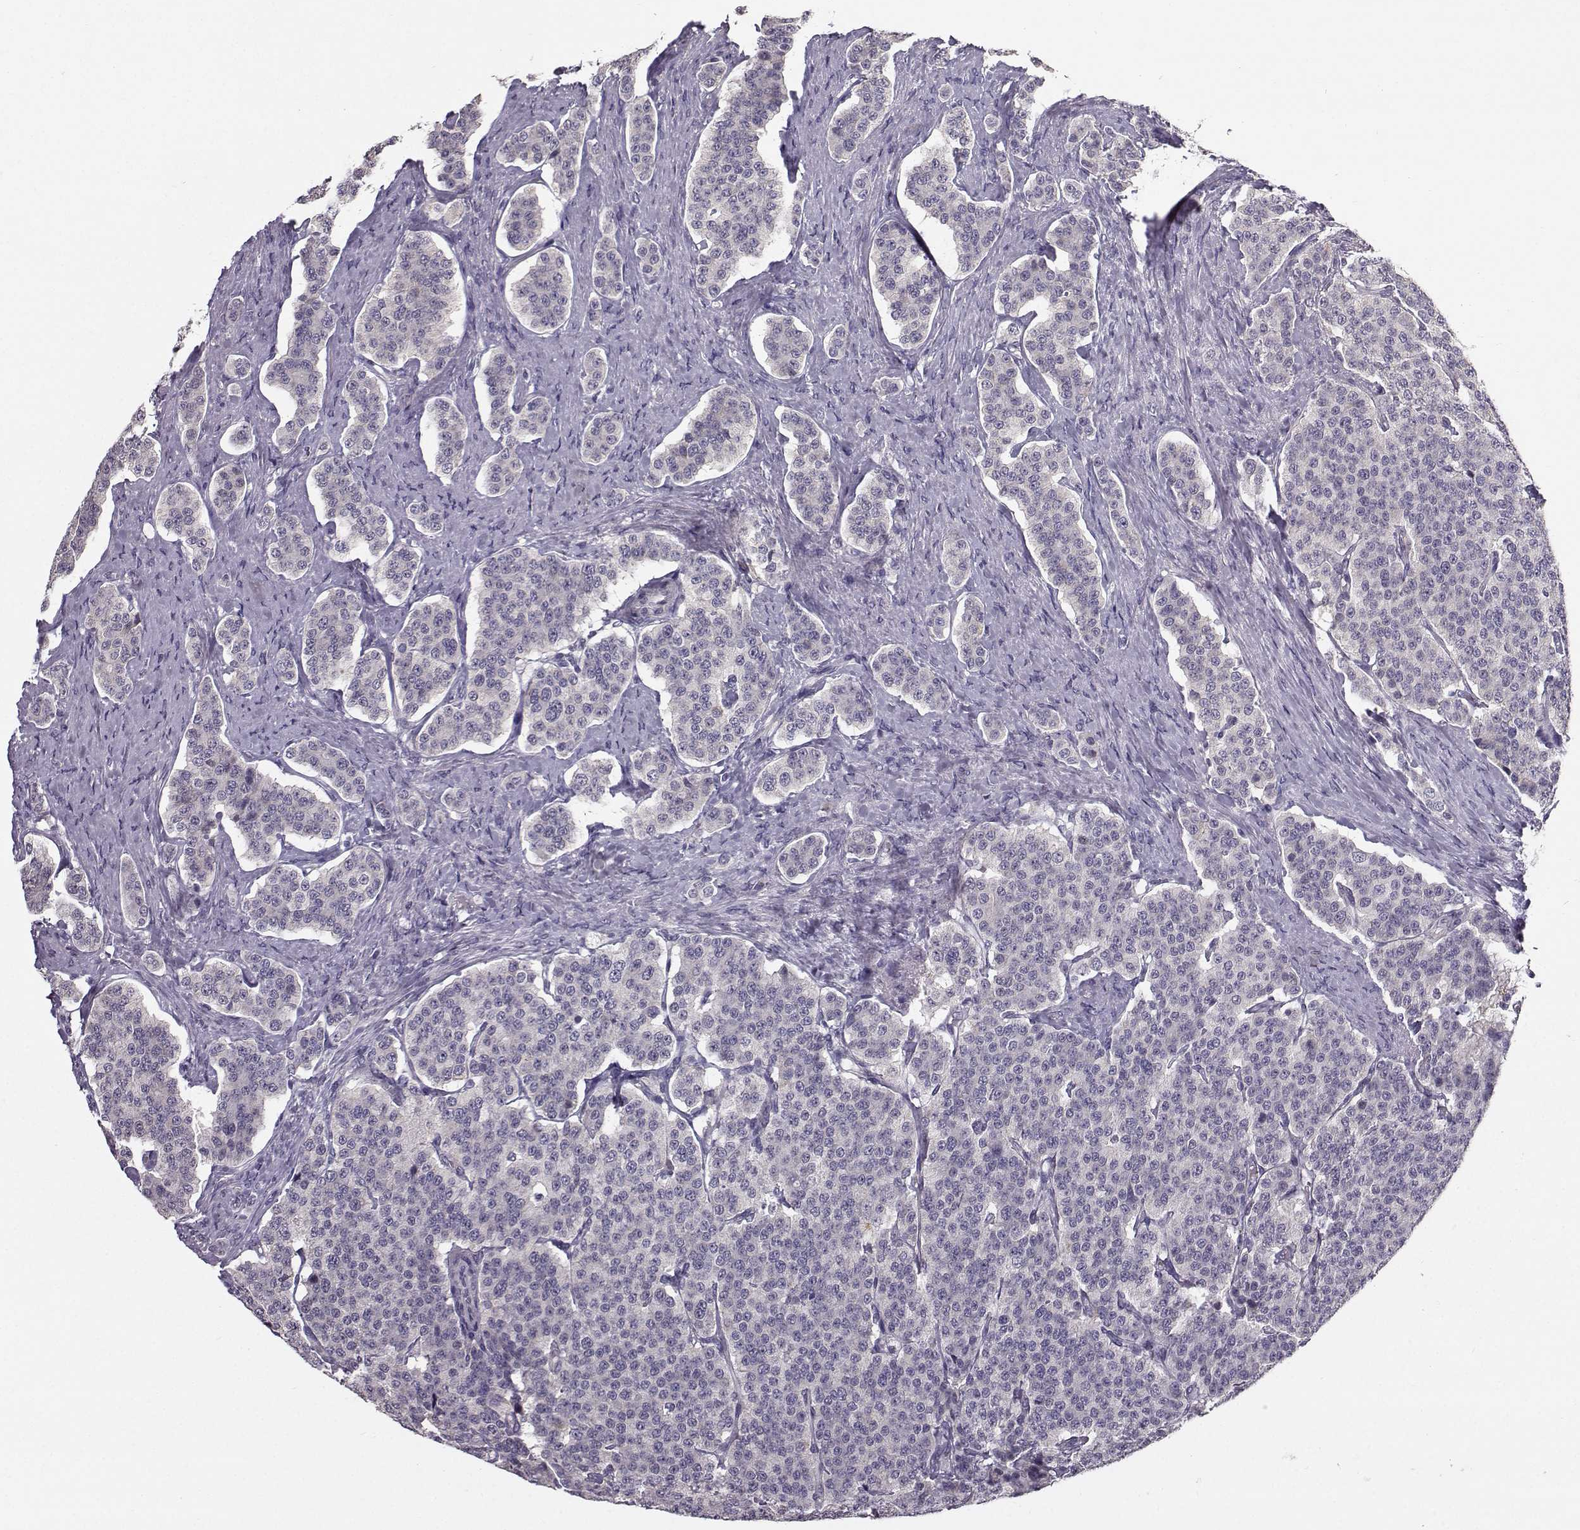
{"staining": {"intensity": "negative", "quantity": "none", "location": "none"}, "tissue": "carcinoid", "cell_type": "Tumor cells", "image_type": "cancer", "snomed": [{"axis": "morphology", "description": "Carcinoid, malignant, NOS"}, {"axis": "topography", "description": "Small intestine"}], "caption": "A high-resolution micrograph shows immunohistochemistry staining of carcinoid, which displays no significant expression in tumor cells.", "gene": "TSPYL5", "patient": {"sex": "female", "age": 58}}